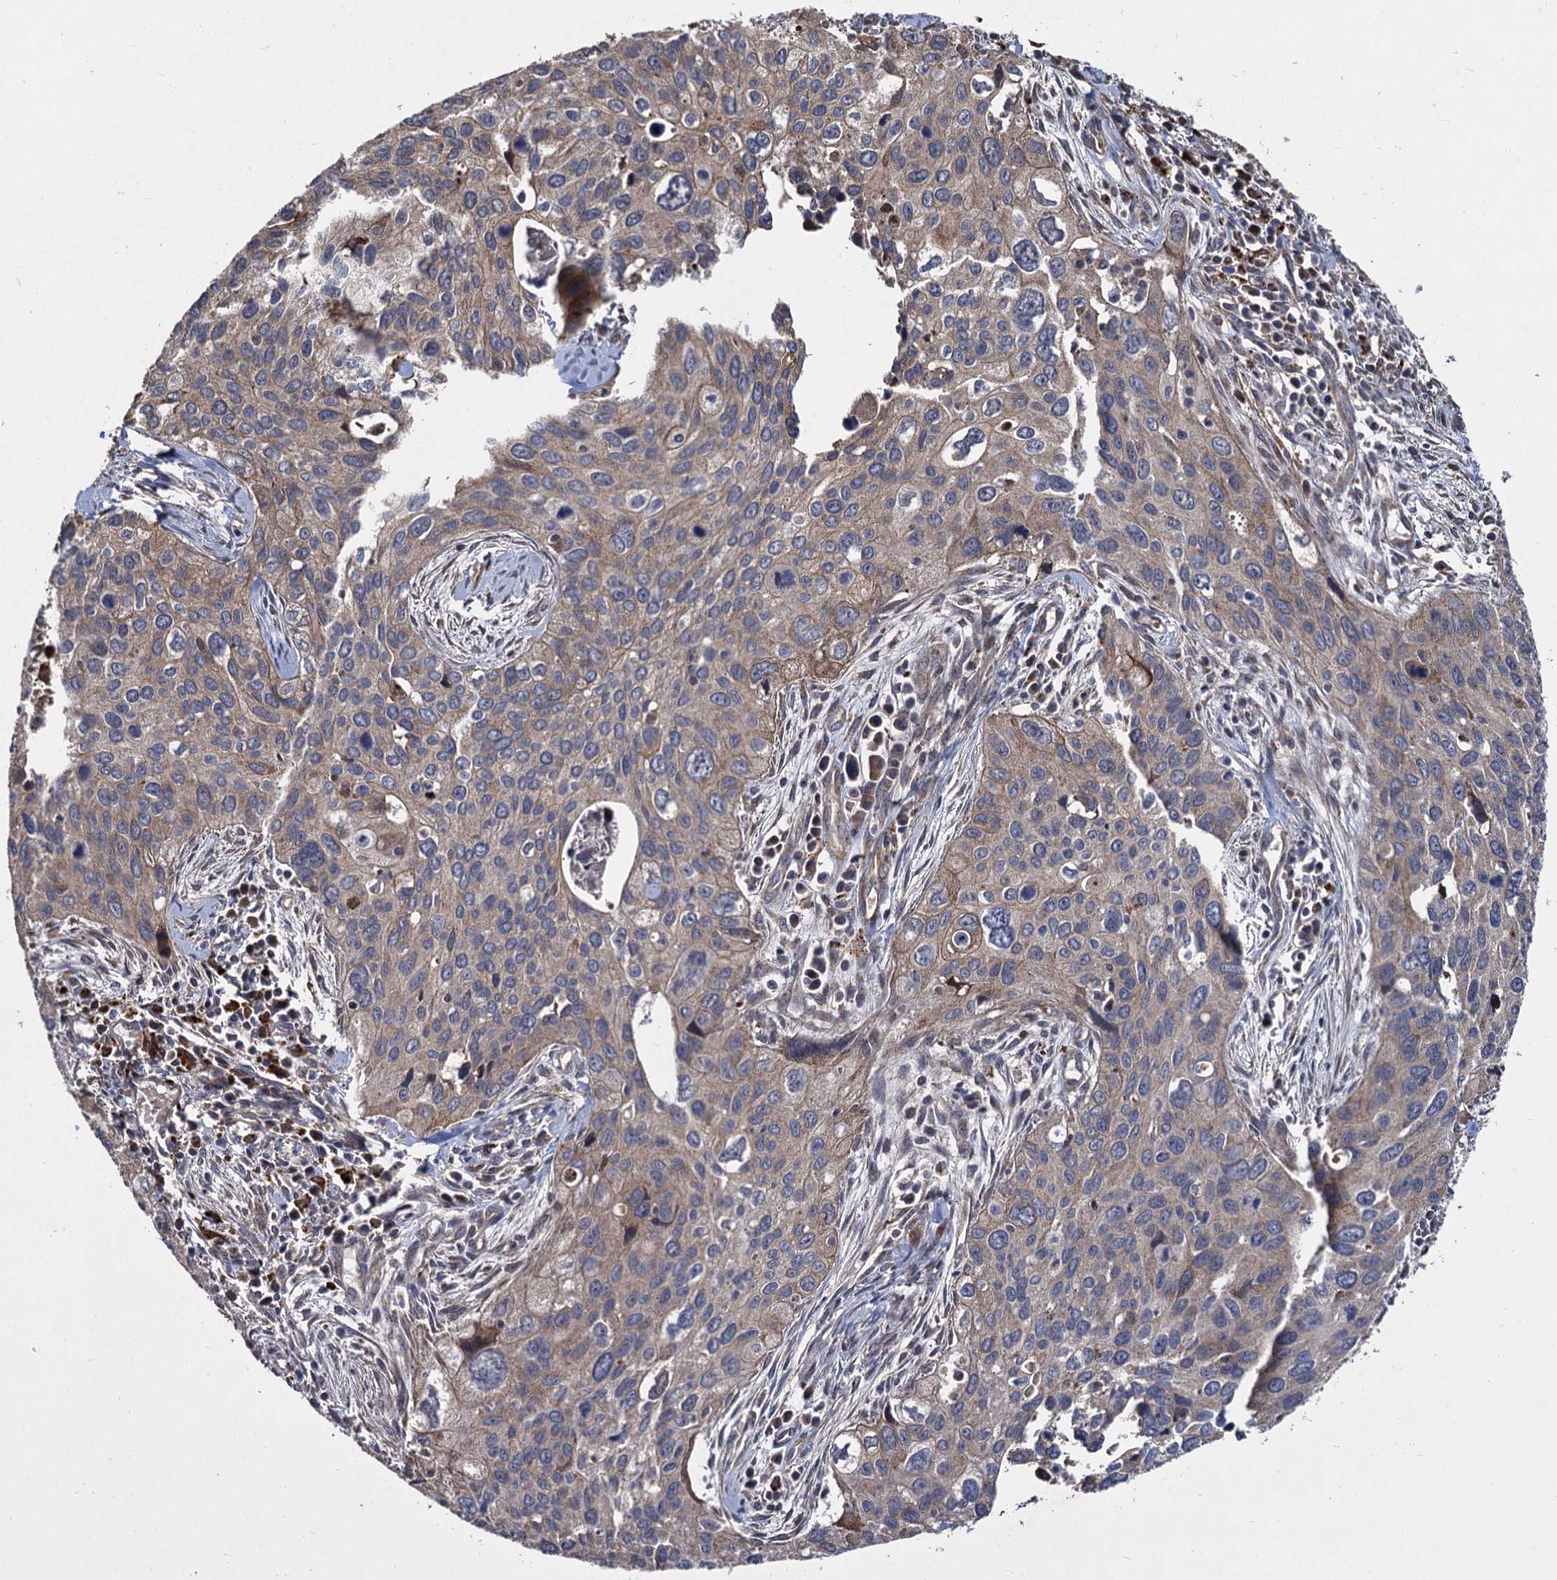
{"staining": {"intensity": "weak", "quantity": "25%-75%", "location": "cytoplasmic/membranous"}, "tissue": "cervical cancer", "cell_type": "Tumor cells", "image_type": "cancer", "snomed": [{"axis": "morphology", "description": "Squamous cell carcinoma, NOS"}, {"axis": "topography", "description": "Cervix"}], "caption": "Immunohistochemistry of cervical squamous cell carcinoma displays low levels of weak cytoplasmic/membranous positivity in about 25%-75% of tumor cells.", "gene": "BCL2L2", "patient": {"sex": "female", "age": 55}}